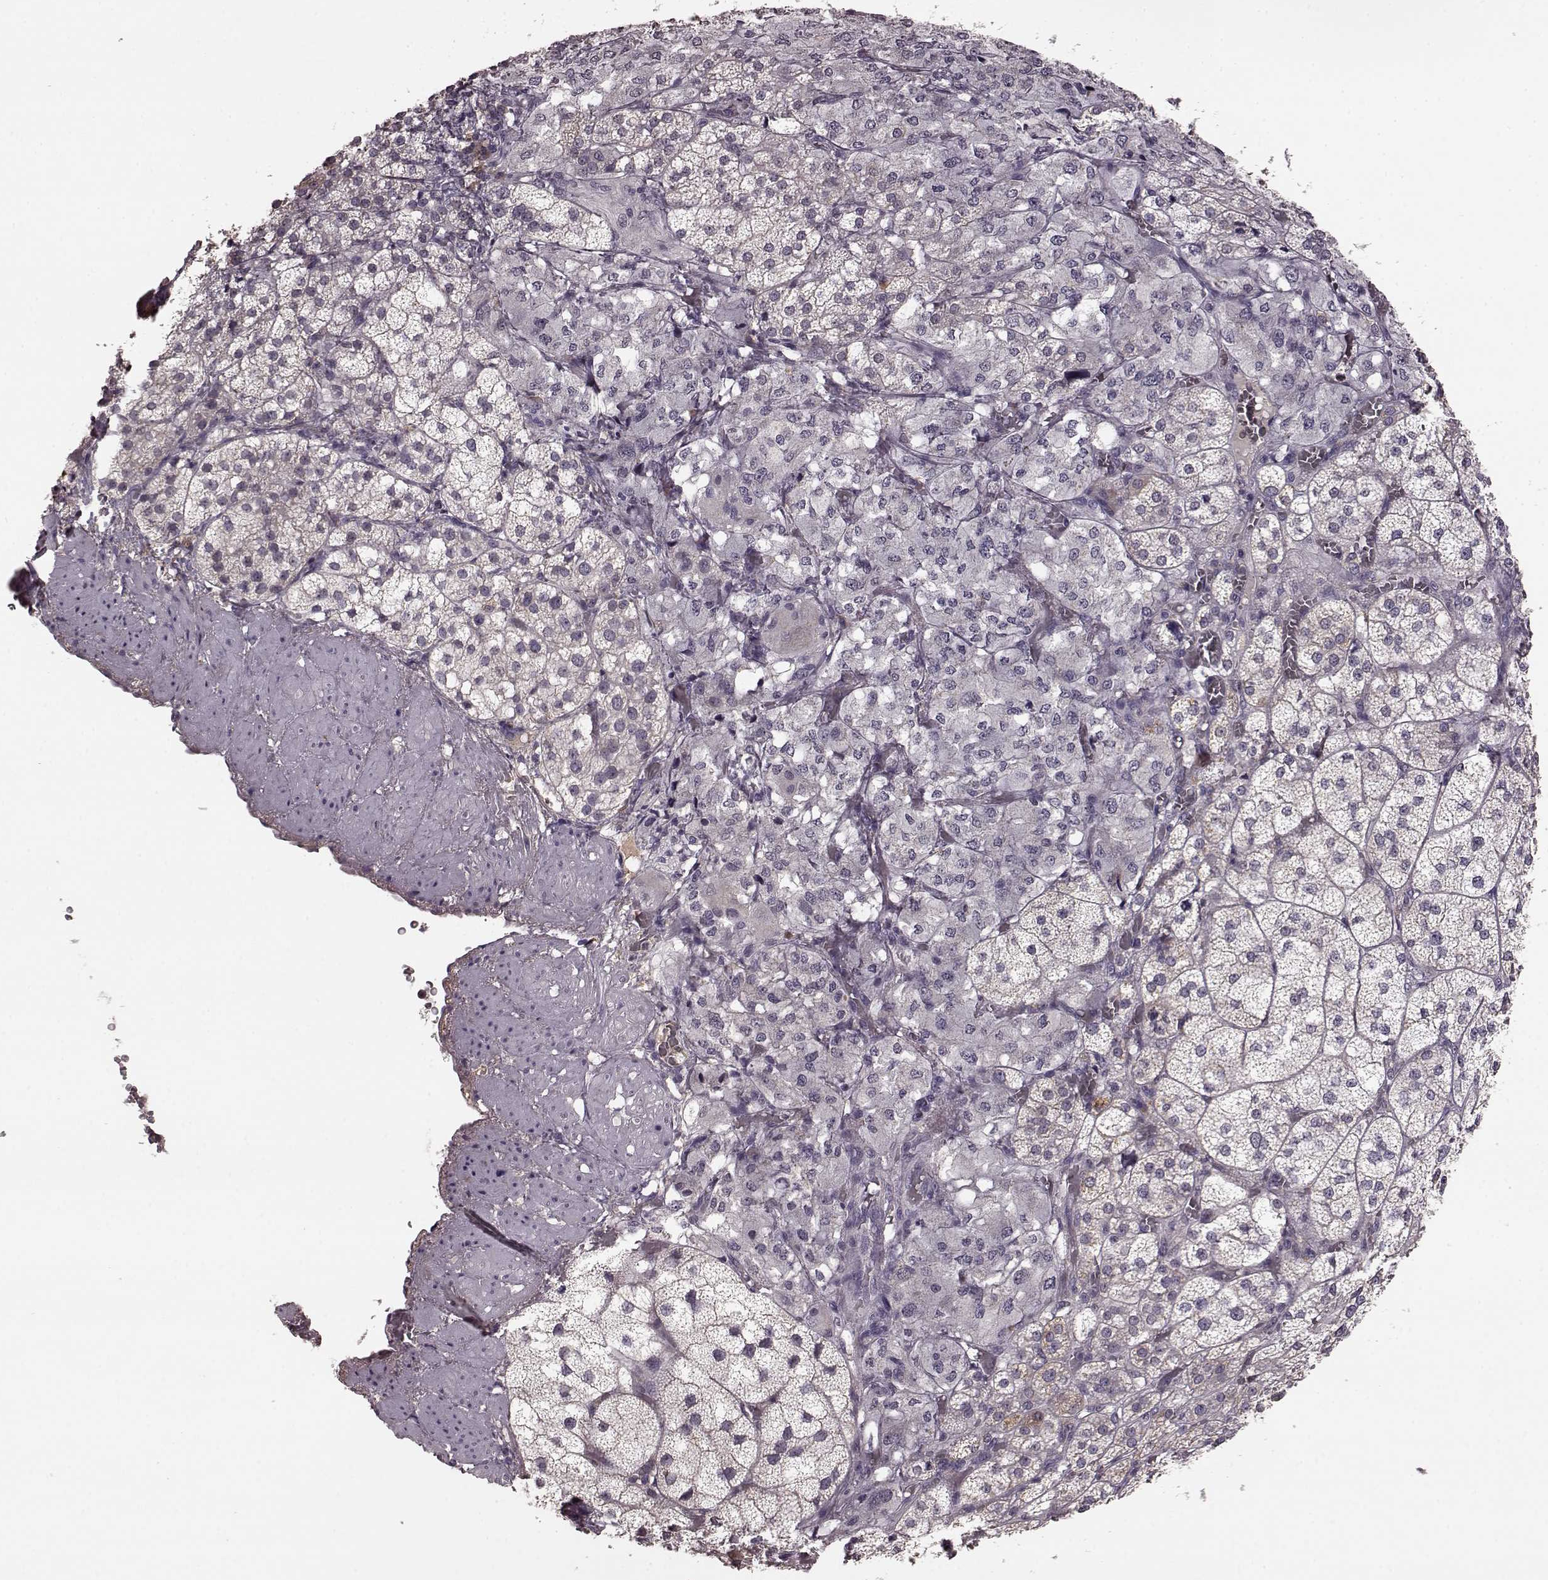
{"staining": {"intensity": "weak", "quantity": "<25%", "location": "cytoplasmic/membranous"}, "tissue": "adrenal gland", "cell_type": "Glandular cells", "image_type": "normal", "snomed": [{"axis": "morphology", "description": "Normal tissue, NOS"}, {"axis": "topography", "description": "Adrenal gland"}], "caption": "IHC histopathology image of normal adrenal gland stained for a protein (brown), which shows no expression in glandular cells.", "gene": "NRL", "patient": {"sex": "female", "age": 60}}